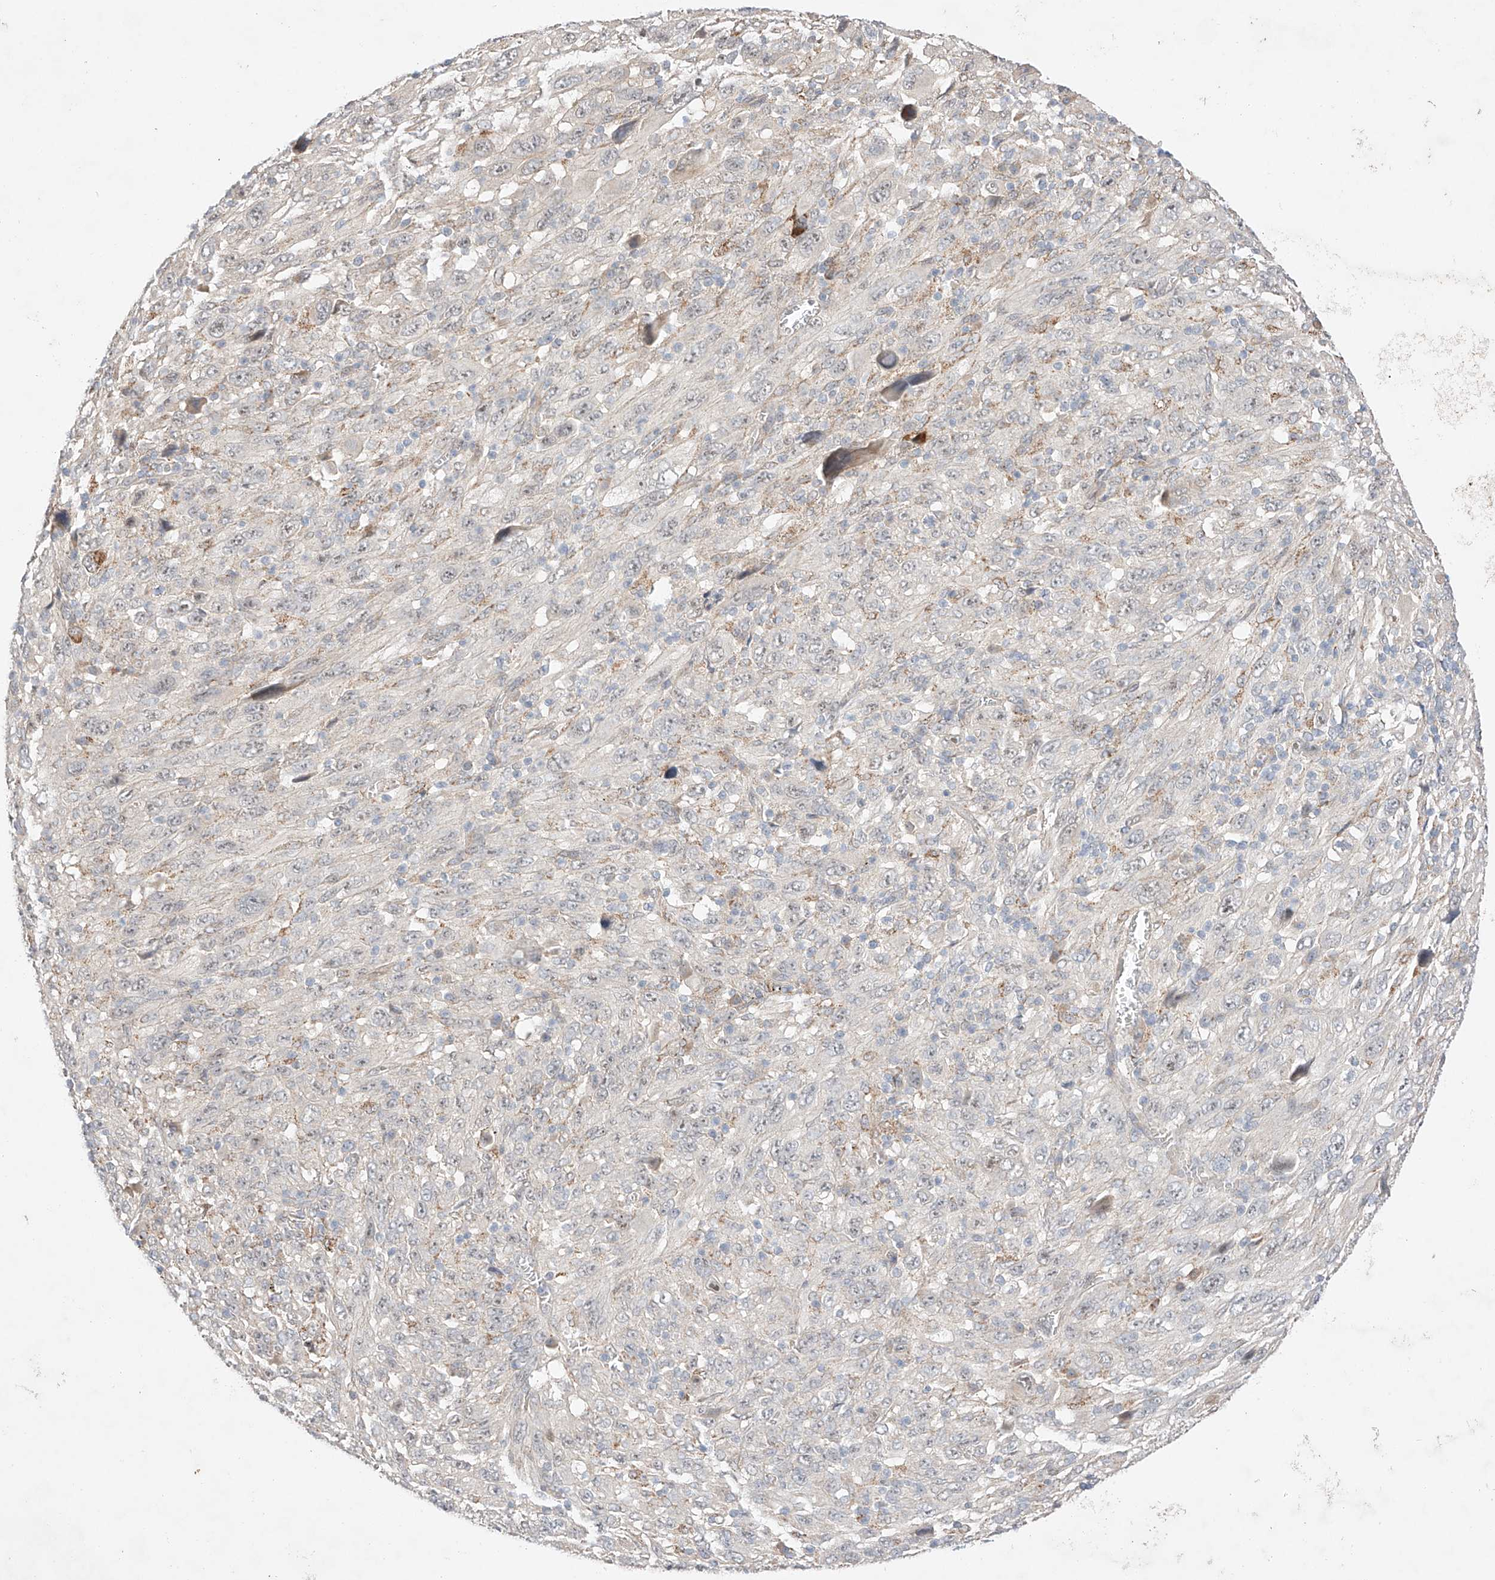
{"staining": {"intensity": "negative", "quantity": "none", "location": "none"}, "tissue": "melanoma", "cell_type": "Tumor cells", "image_type": "cancer", "snomed": [{"axis": "morphology", "description": "Malignant melanoma, Metastatic site"}, {"axis": "topography", "description": "Skin"}], "caption": "A histopathology image of human malignant melanoma (metastatic site) is negative for staining in tumor cells. (DAB immunohistochemistry (IHC) visualized using brightfield microscopy, high magnification).", "gene": "IL22RA2", "patient": {"sex": "female", "age": 56}}